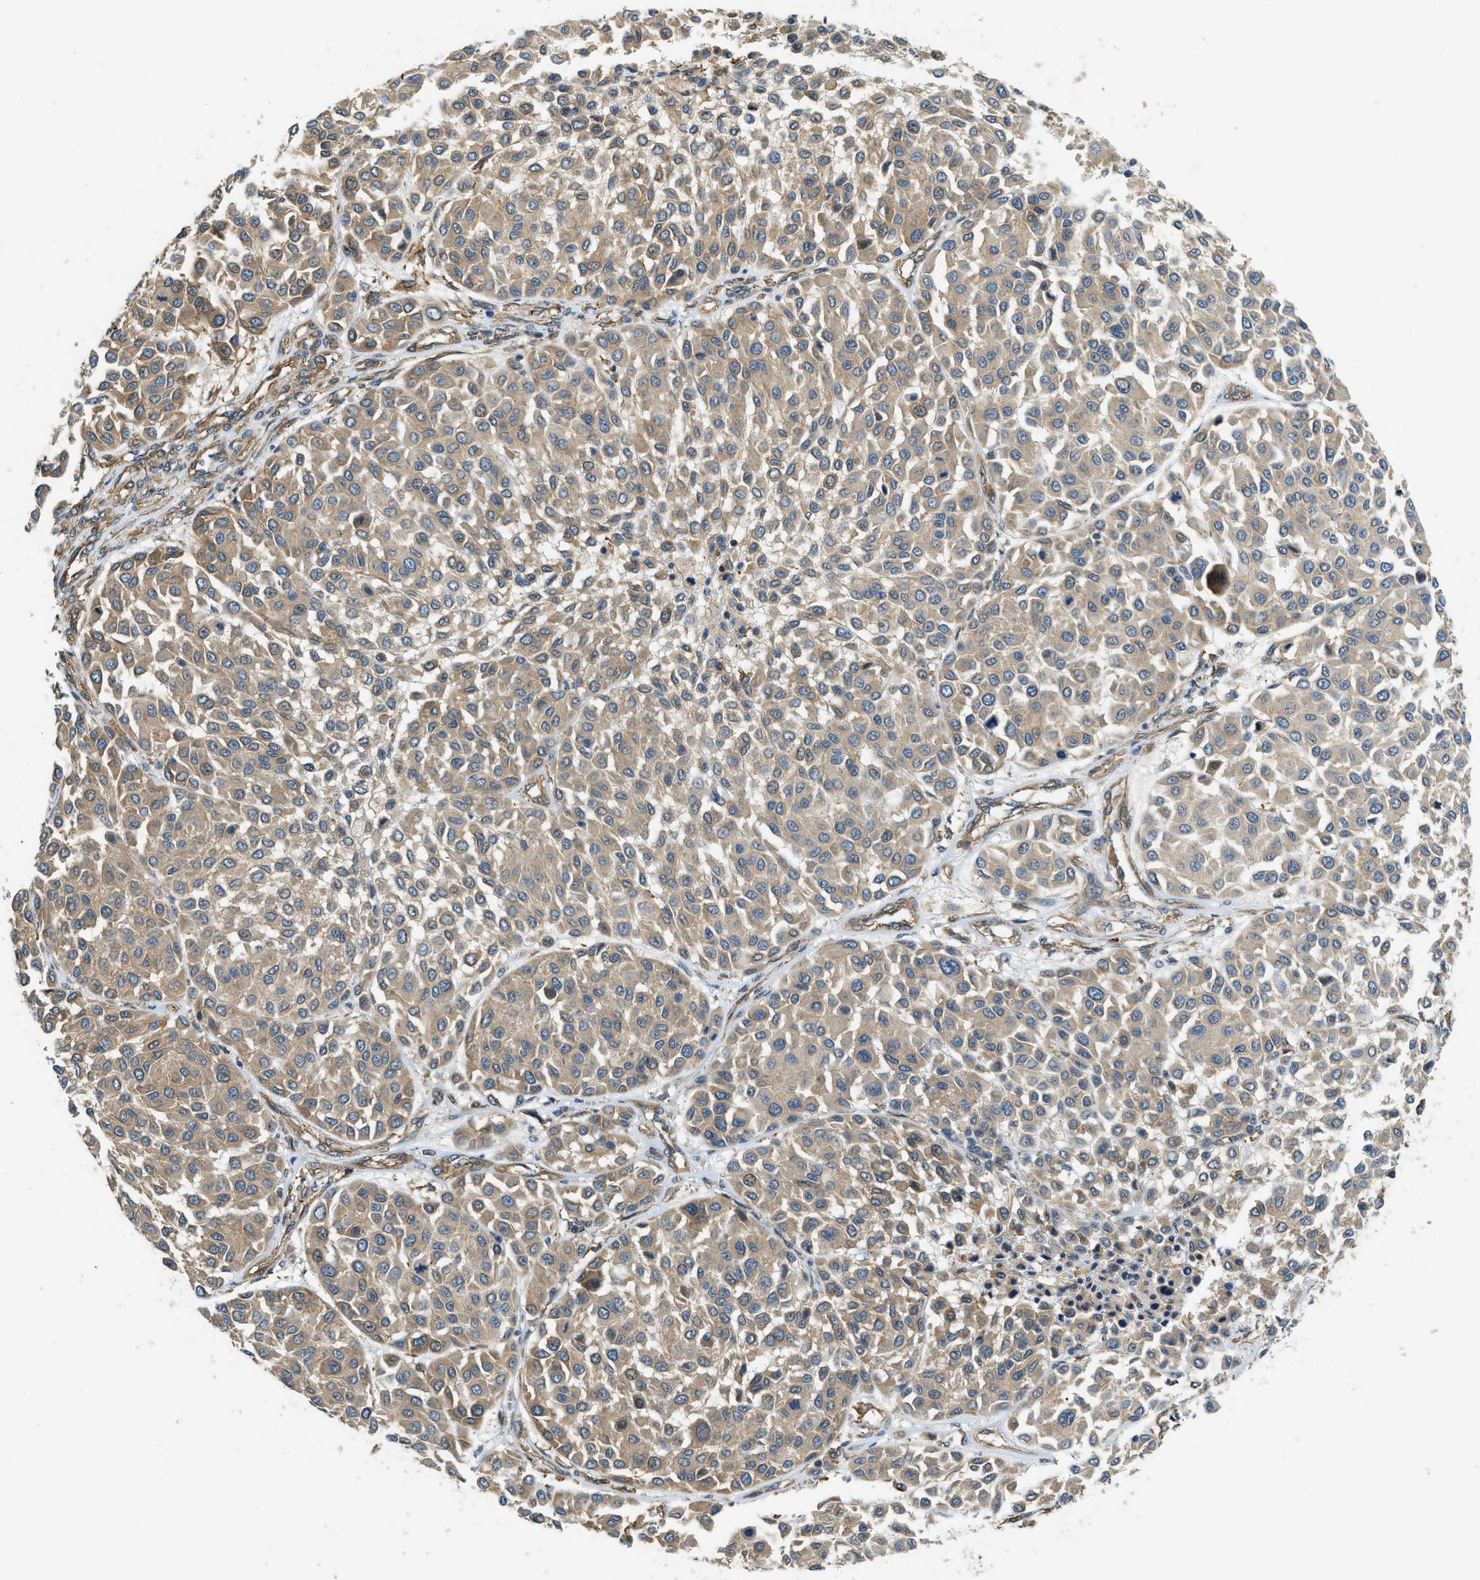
{"staining": {"intensity": "moderate", "quantity": ">75%", "location": "cytoplasmic/membranous,nuclear"}, "tissue": "melanoma", "cell_type": "Tumor cells", "image_type": "cancer", "snomed": [{"axis": "morphology", "description": "Malignant melanoma, Metastatic site"}, {"axis": "topography", "description": "Soft tissue"}], "caption": "The immunohistochemical stain highlights moderate cytoplasmic/membranous and nuclear positivity in tumor cells of malignant melanoma (metastatic site) tissue.", "gene": "CGN", "patient": {"sex": "male", "age": 41}}